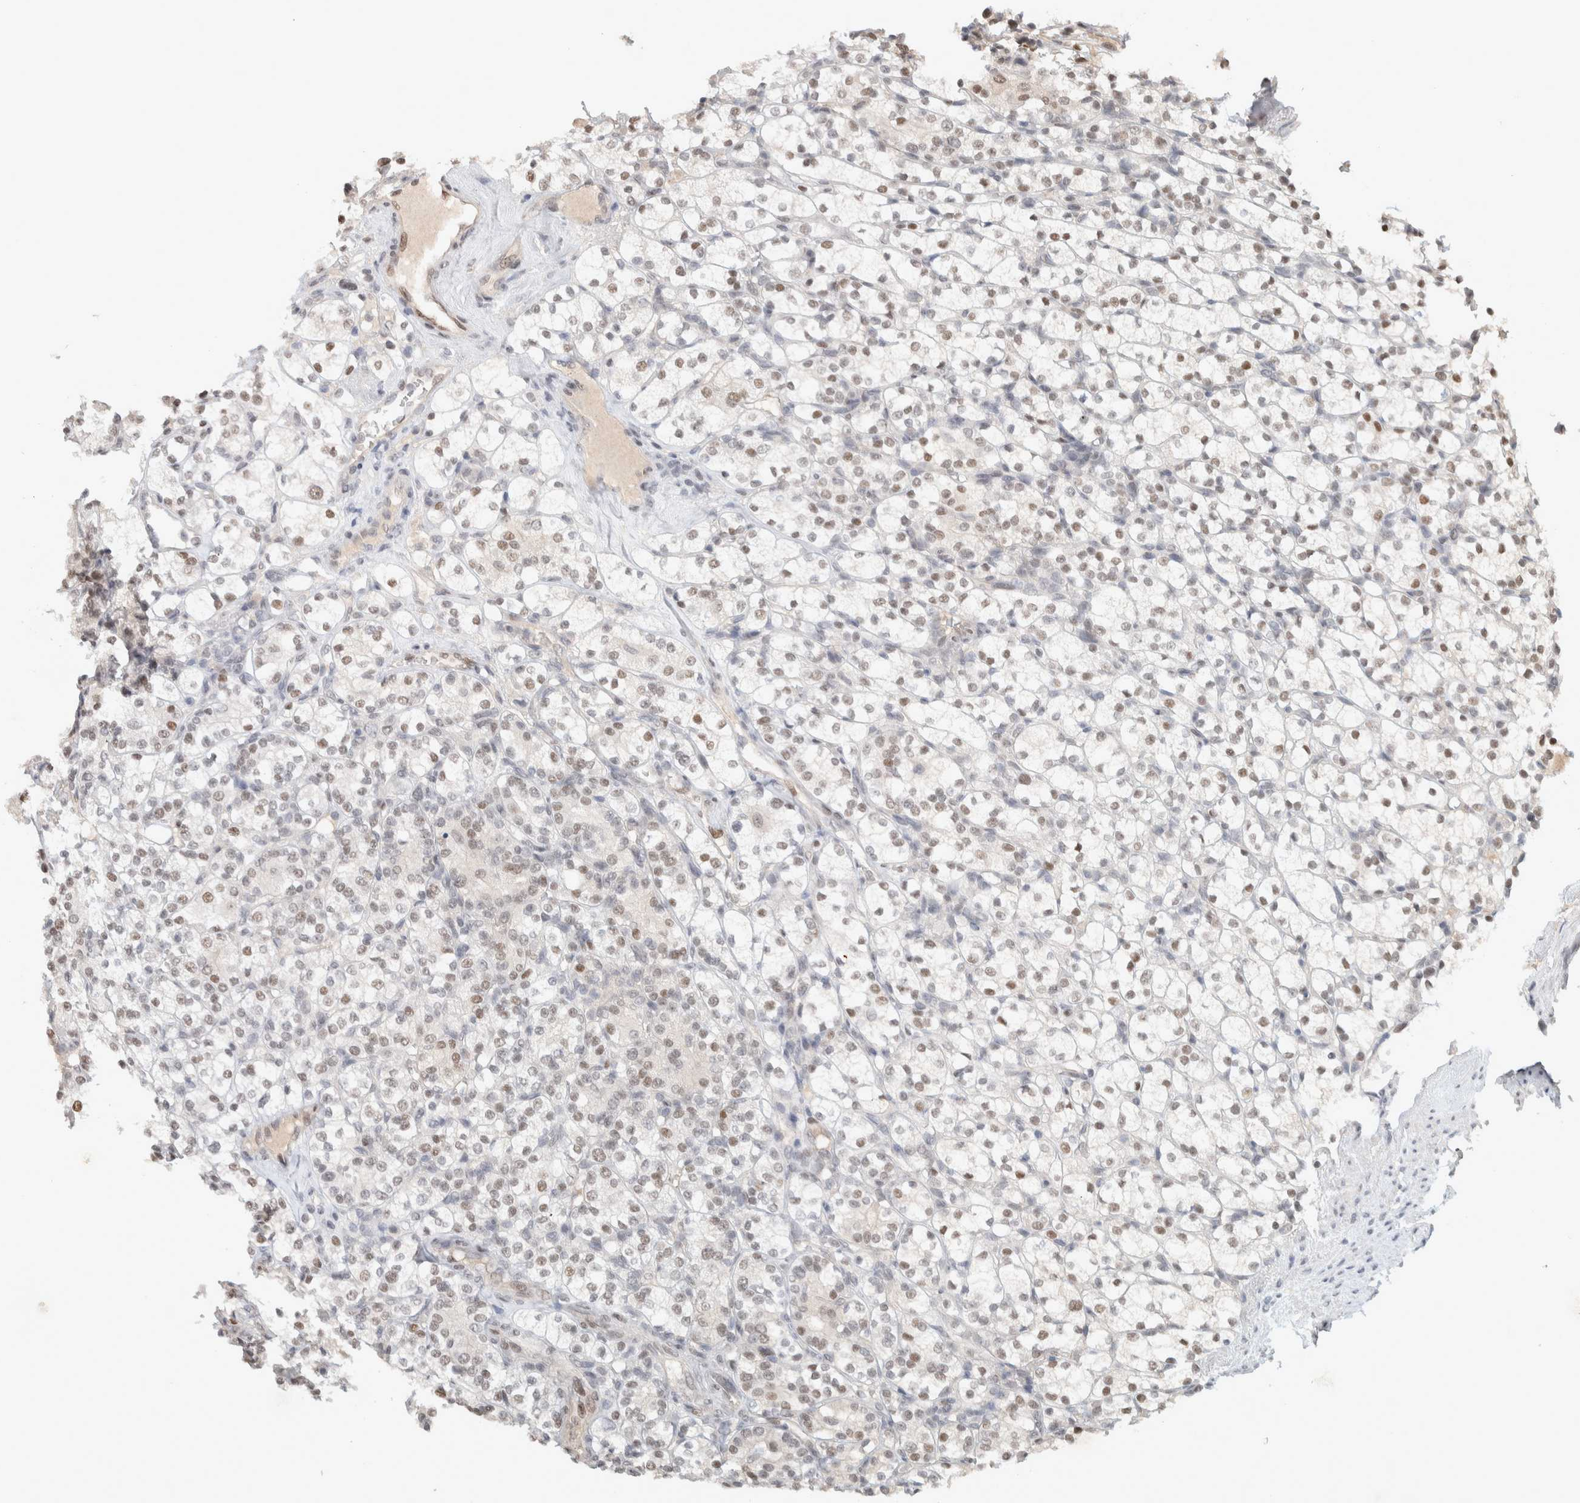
{"staining": {"intensity": "weak", "quantity": ">75%", "location": "nuclear"}, "tissue": "renal cancer", "cell_type": "Tumor cells", "image_type": "cancer", "snomed": [{"axis": "morphology", "description": "Adenocarcinoma, NOS"}, {"axis": "topography", "description": "Kidney"}], "caption": "Weak nuclear staining for a protein is seen in about >75% of tumor cells of renal adenocarcinoma using IHC.", "gene": "PUS7", "patient": {"sex": "male", "age": 77}}